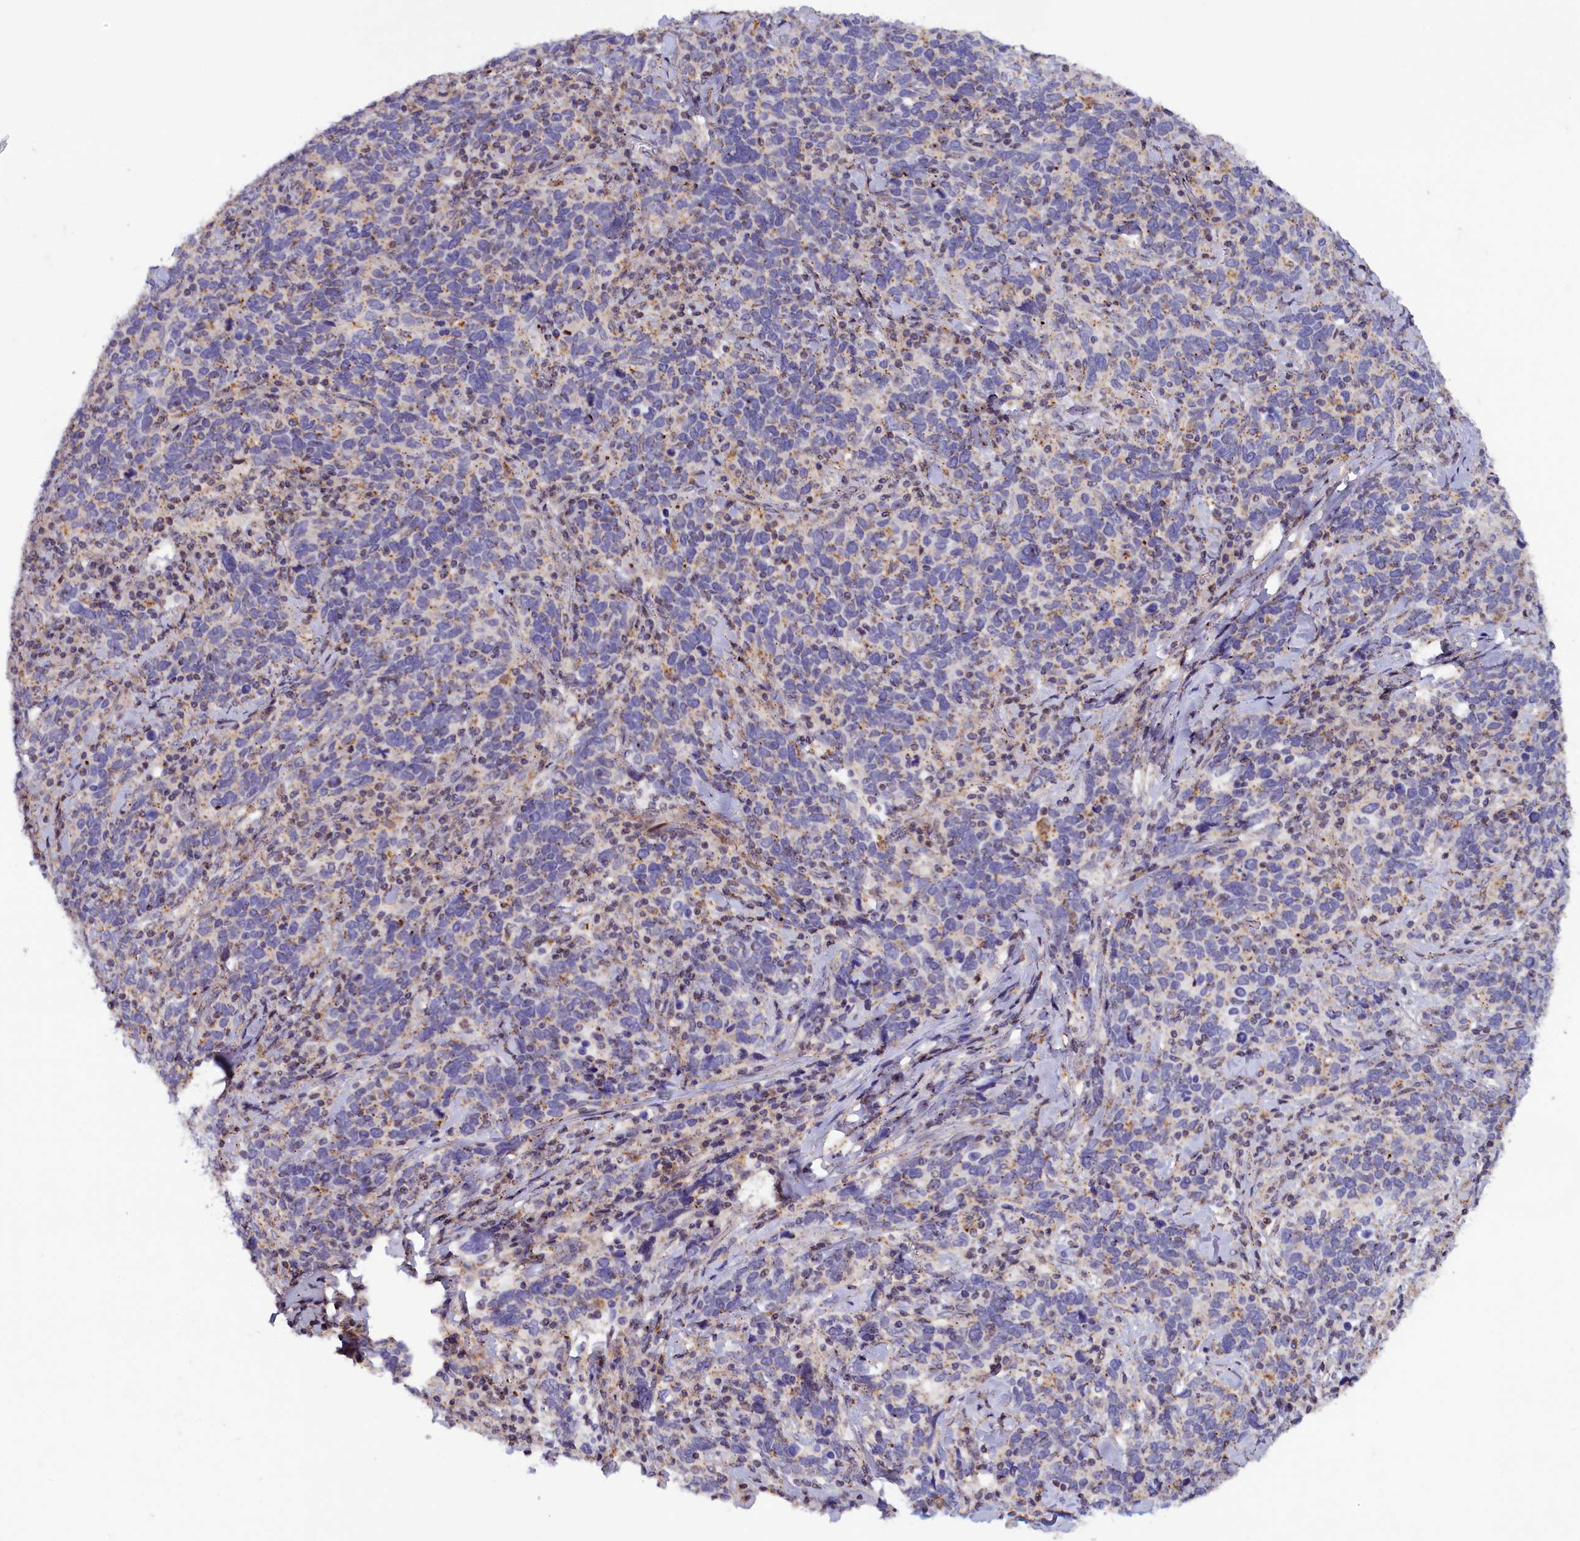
{"staining": {"intensity": "negative", "quantity": "none", "location": "none"}, "tissue": "cervical cancer", "cell_type": "Tumor cells", "image_type": "cancer", "snomed": [{"axis": "morphology", "description": "Squamous cell carcinoma, NOS"}, {"axis": "topography", "description": "Cervix"}], "caption": "An immunohistochemistry histopathology image of cervical squamous cell carcinoma is shown. There is no staining in tumor cells of cervical squamous cell carcinoma. The staining was performed using DAB to visualize the protein expression in brown, while the nuclei were stained in blue with hematoxylin (Magnification: 20x).", "gene": "HYKK", "patient": {"sex": "female", "age": 41}}